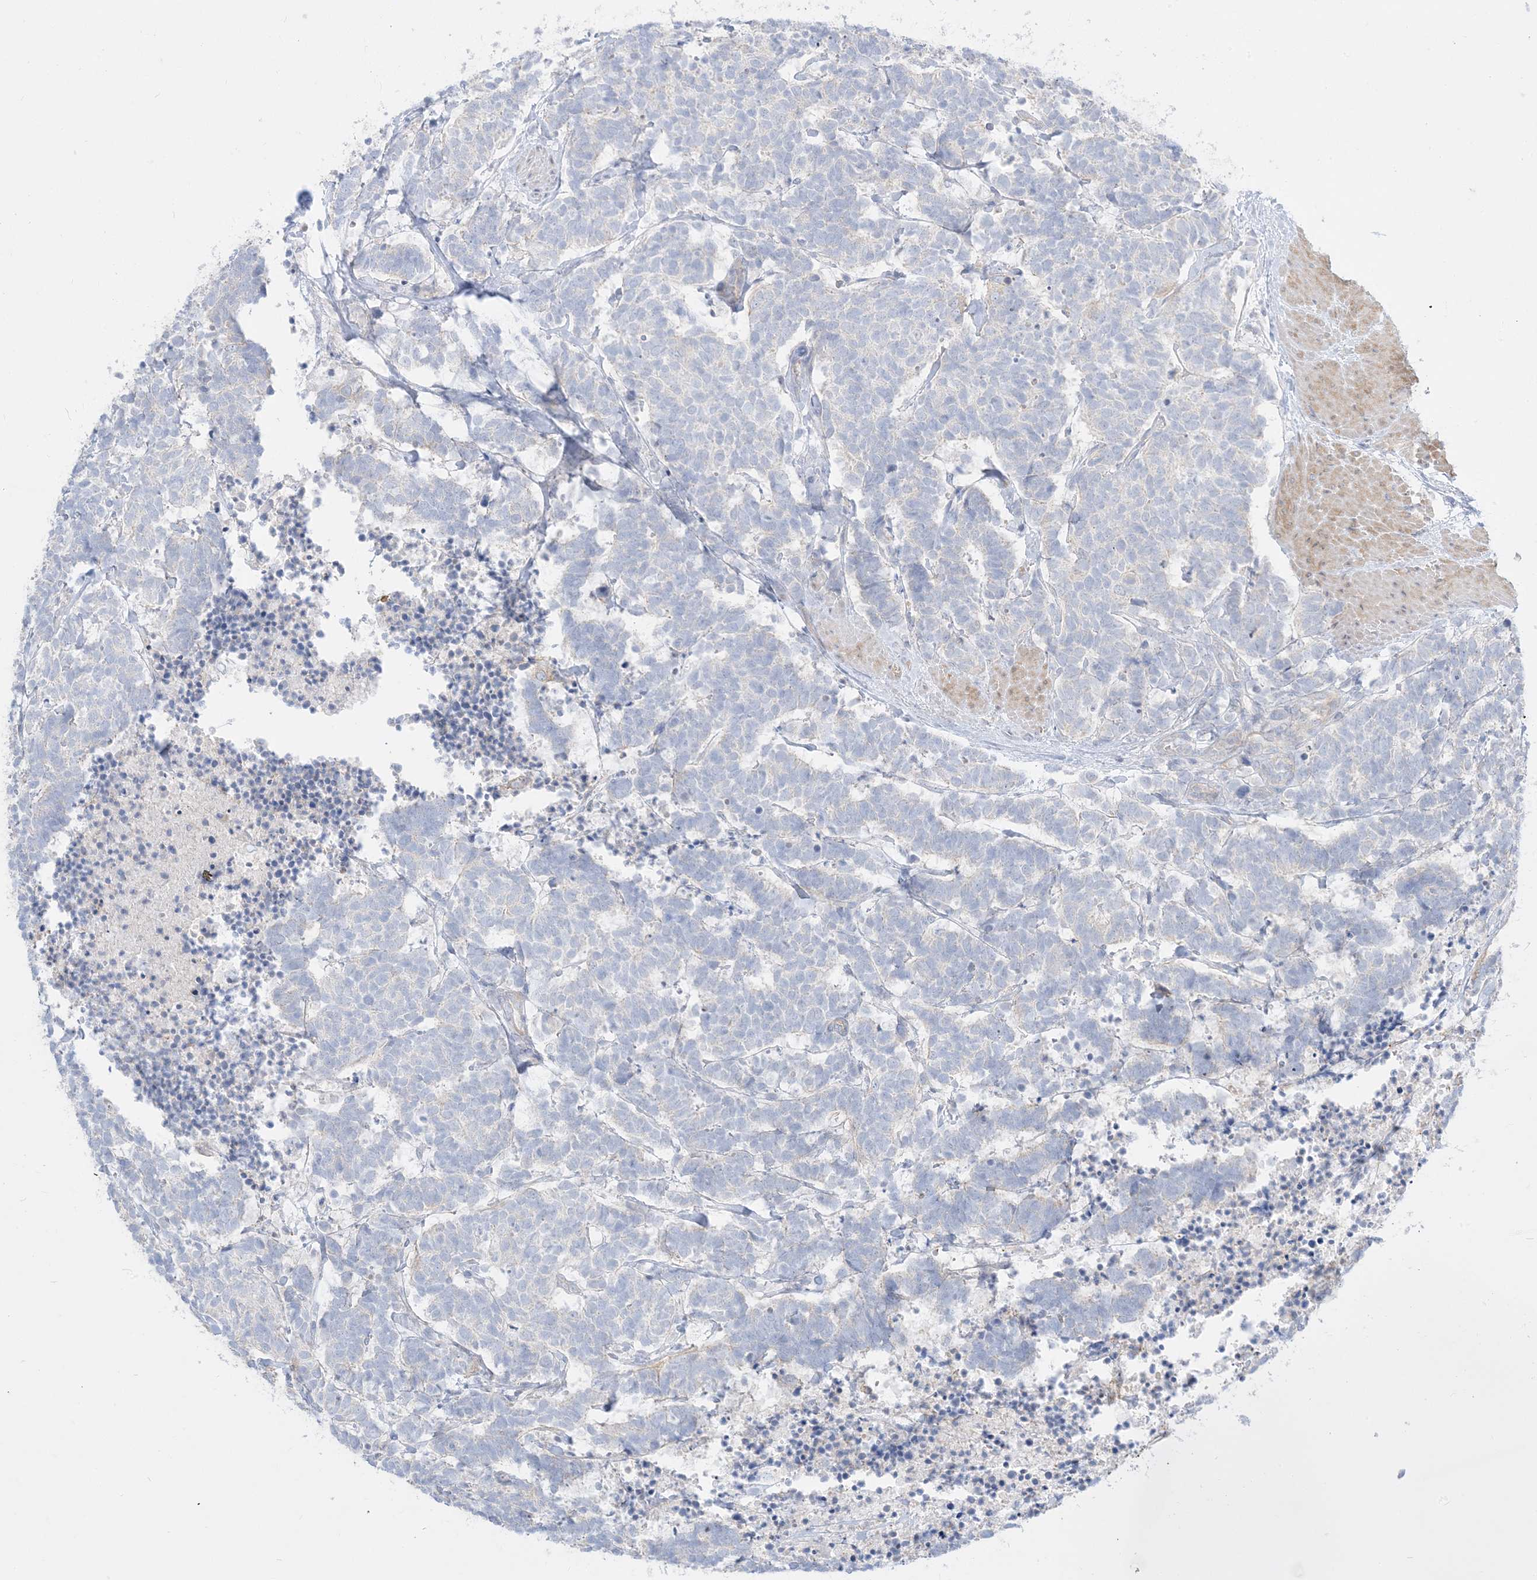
{"staining": {"intensity": "negative", "quantity": "none", "location": "none"}, "tissue": "carcinoid", "cell_type": "Tumor cells", "image_type": "cancer", "snomed": [{"axis": "morphology", "description": "Carcinoma, NOS"}, {"axis": "morphology", "description": "Carcinoid, malignant, NOS"}, {"axis": "topography", "description": "Urinary bladder"}], "caption": "This is an immunohistochemistry (IHC) histopathology image of carcinoid. There is no staining in tumor cells.", "gene": "ARHGEF9", "patient": {"sex": "male", "age": 57}}